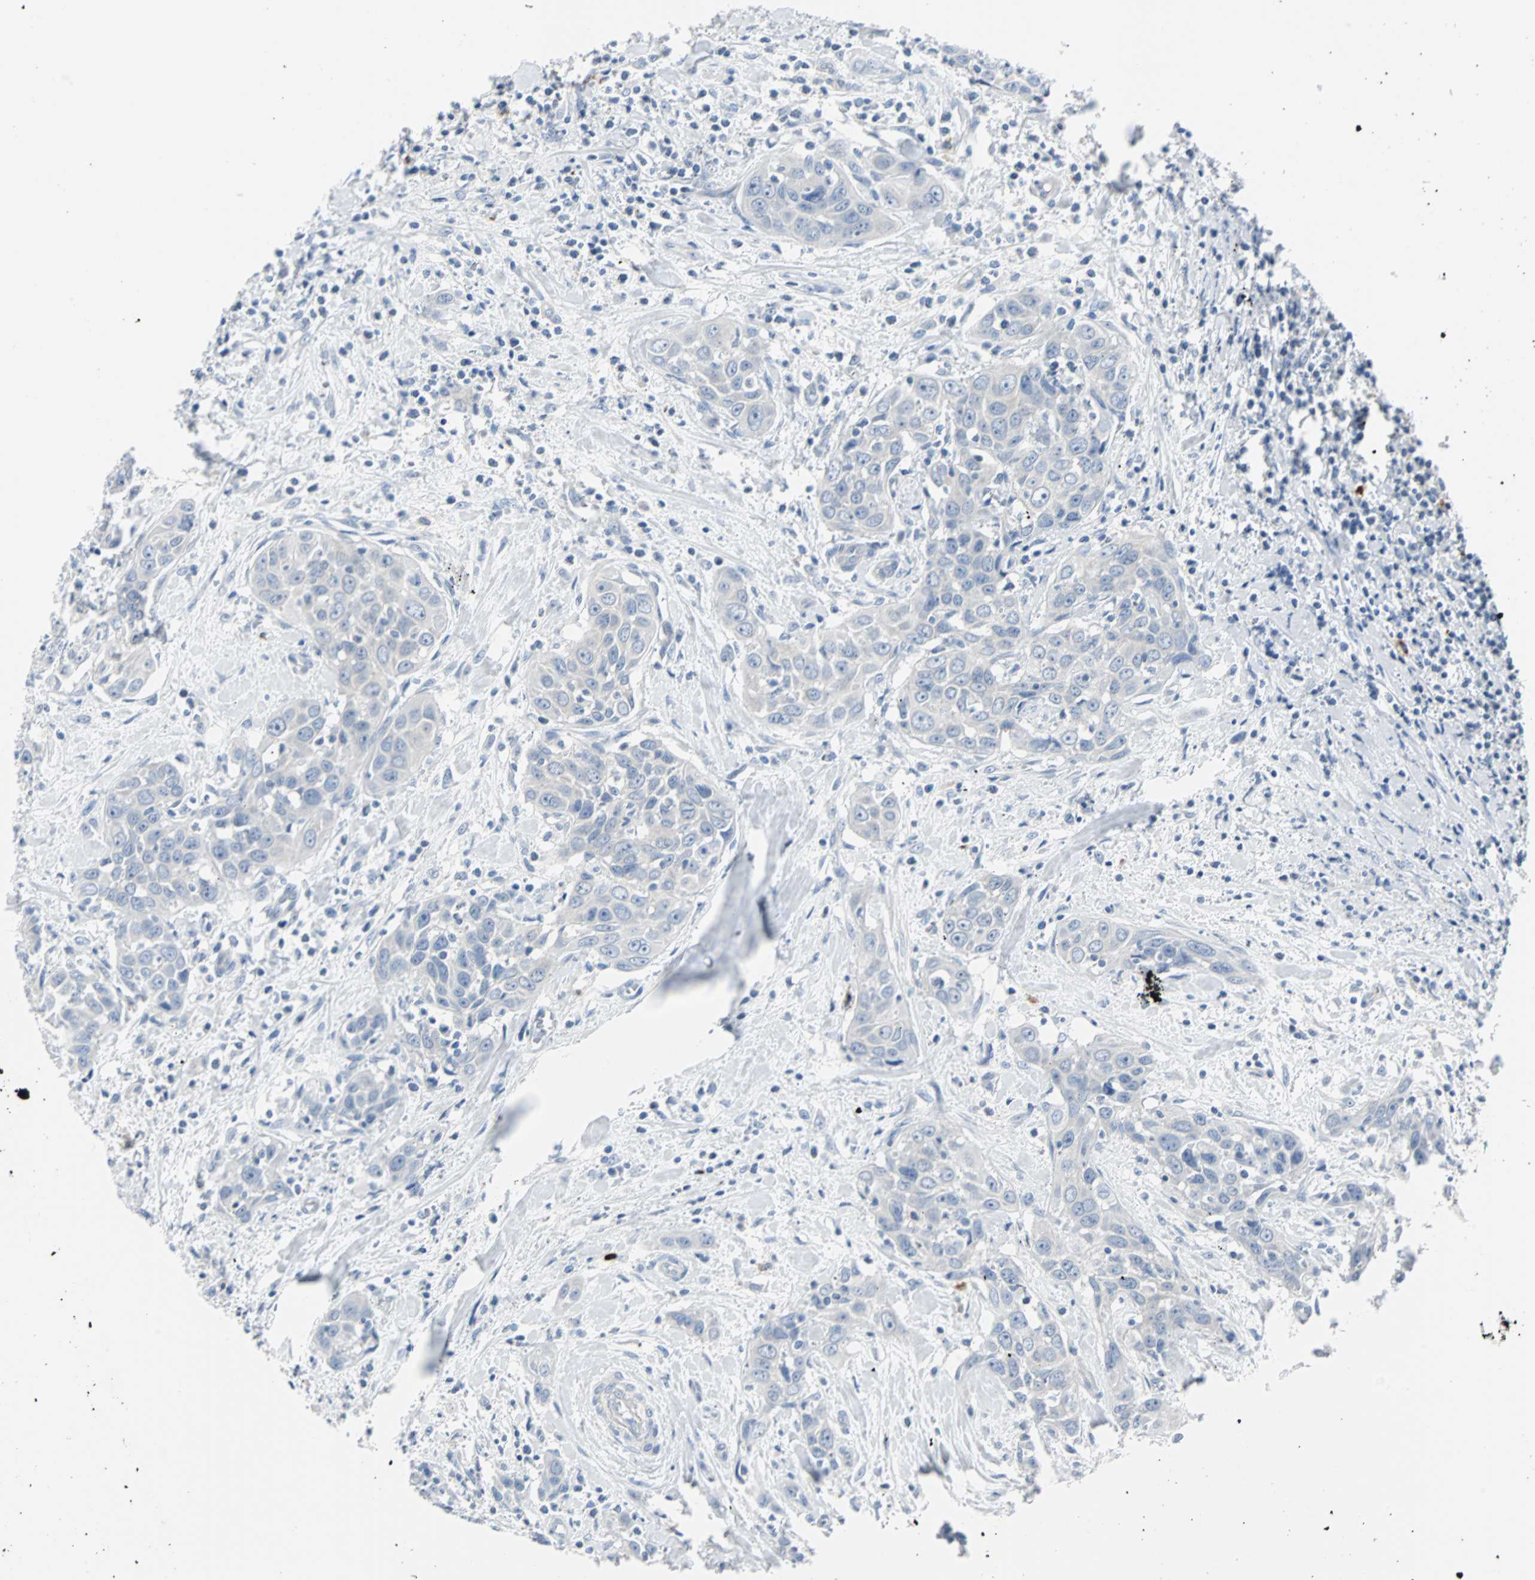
{"staining": {"intensity": "negative", "quantity": "none", "location": "none"}, "tissue": "head and neck cancer", "cell_type": "Tumor cells", "image_type": "cancer", "snomed": [{"axis": "morphology", "description": "Squamous cell carcinoma, NOS"}, {"axis": "topography", "description": "Oral tissue"}, {"axis": "topography", "description": "Head-Neck"}], "caption": "Immunohistochemical staining of human head and neck cancer demonstrates no significant positivity in tumor cells.", "gene": "RASA1", "patient": {"sex": "female", "age": 50}}